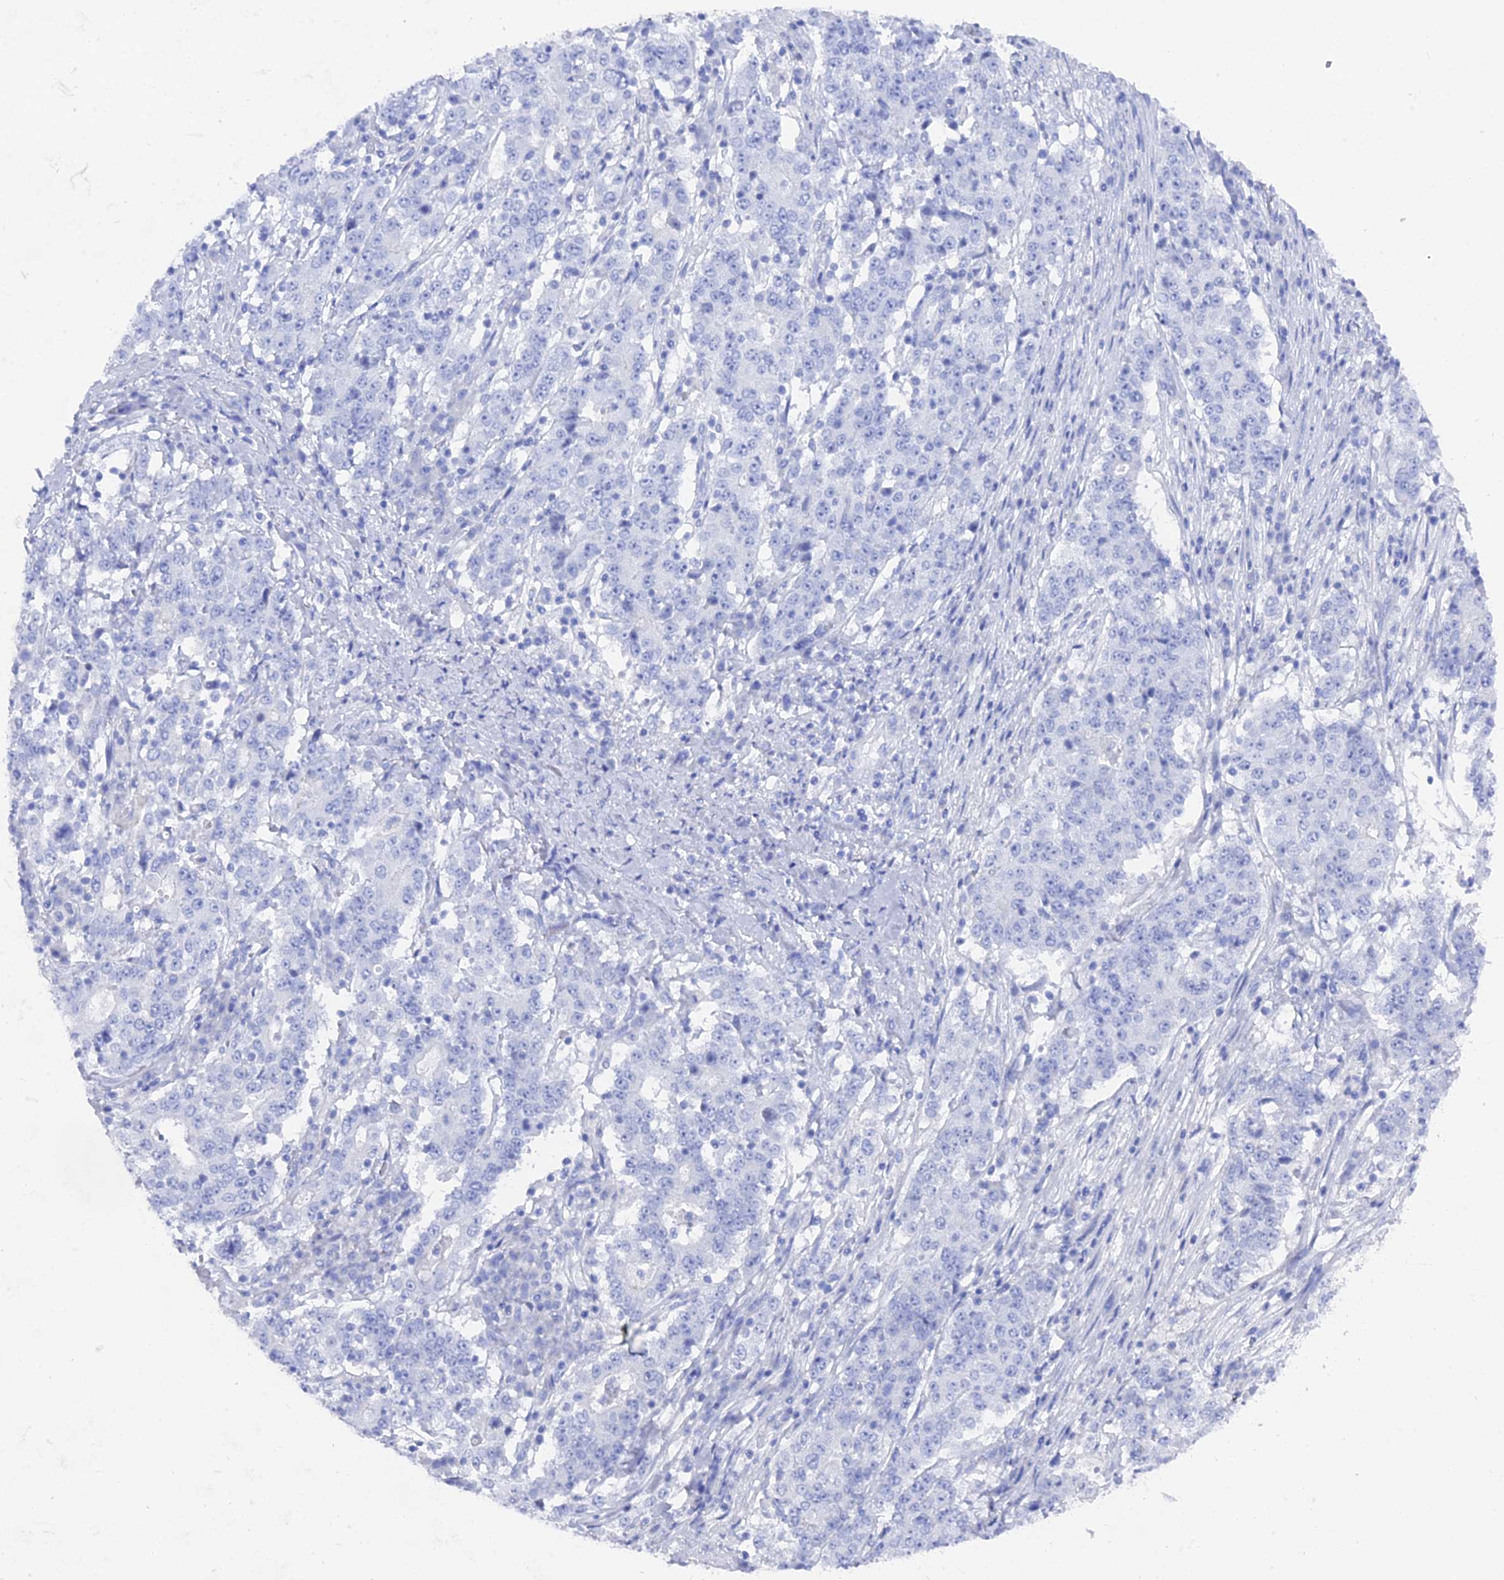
{"staining": {"intensity": "negative", "quantity": "none", "location": "none"}, "tissue": "stomach cancer", "cell_type": "Tumor cells", "image_type": "cancer", "snomed": [{"axis": "morphology", "description": "Adenocarcinoma, NOS"}, {"axis": "topography", "description": "Stomach"}], "caption": "Adenocarcinoma (stomach) was stained to show a protein in brown. There is no significant positivity in tumor cells.", "gene": "ENPP3", "patient": {"sex": "male", "age": 59}}